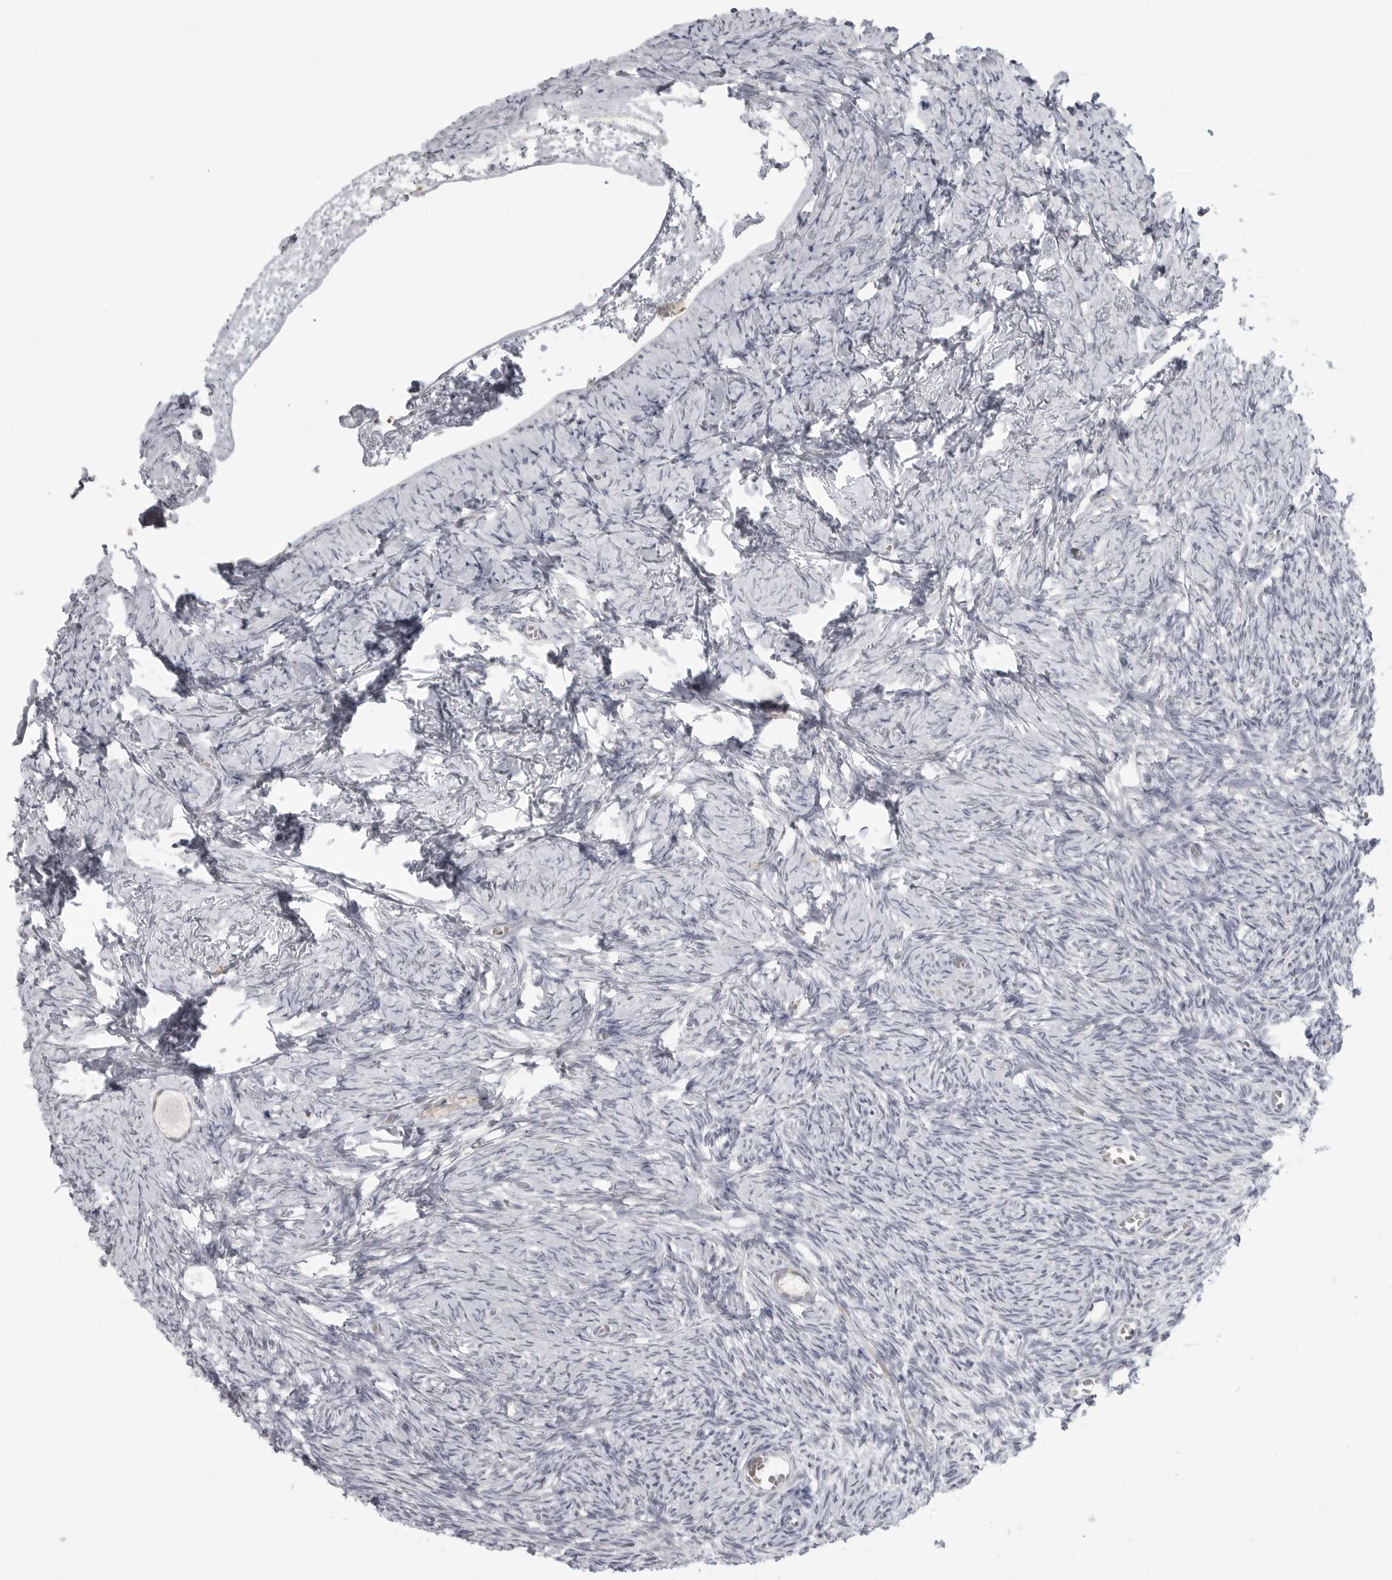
{"staining": {"intensity": "negative", "quantity": "none", "location": "none"}, "tissue": "ovary", "cell_type": "Ovarian stroma cells", "image_type": "normal", "snomed": [{"axis": "morphology", "description": "Normal tissue, NOS"}, {"axis": "topography", "description": "Ovary"}], "caption": "A photomicrograph of ovary stained for a protein demonstrates no brown staining in ovarian stroma cells.", "gene": "TCTN3", "patient": {"sex": "female", "age": 27}}